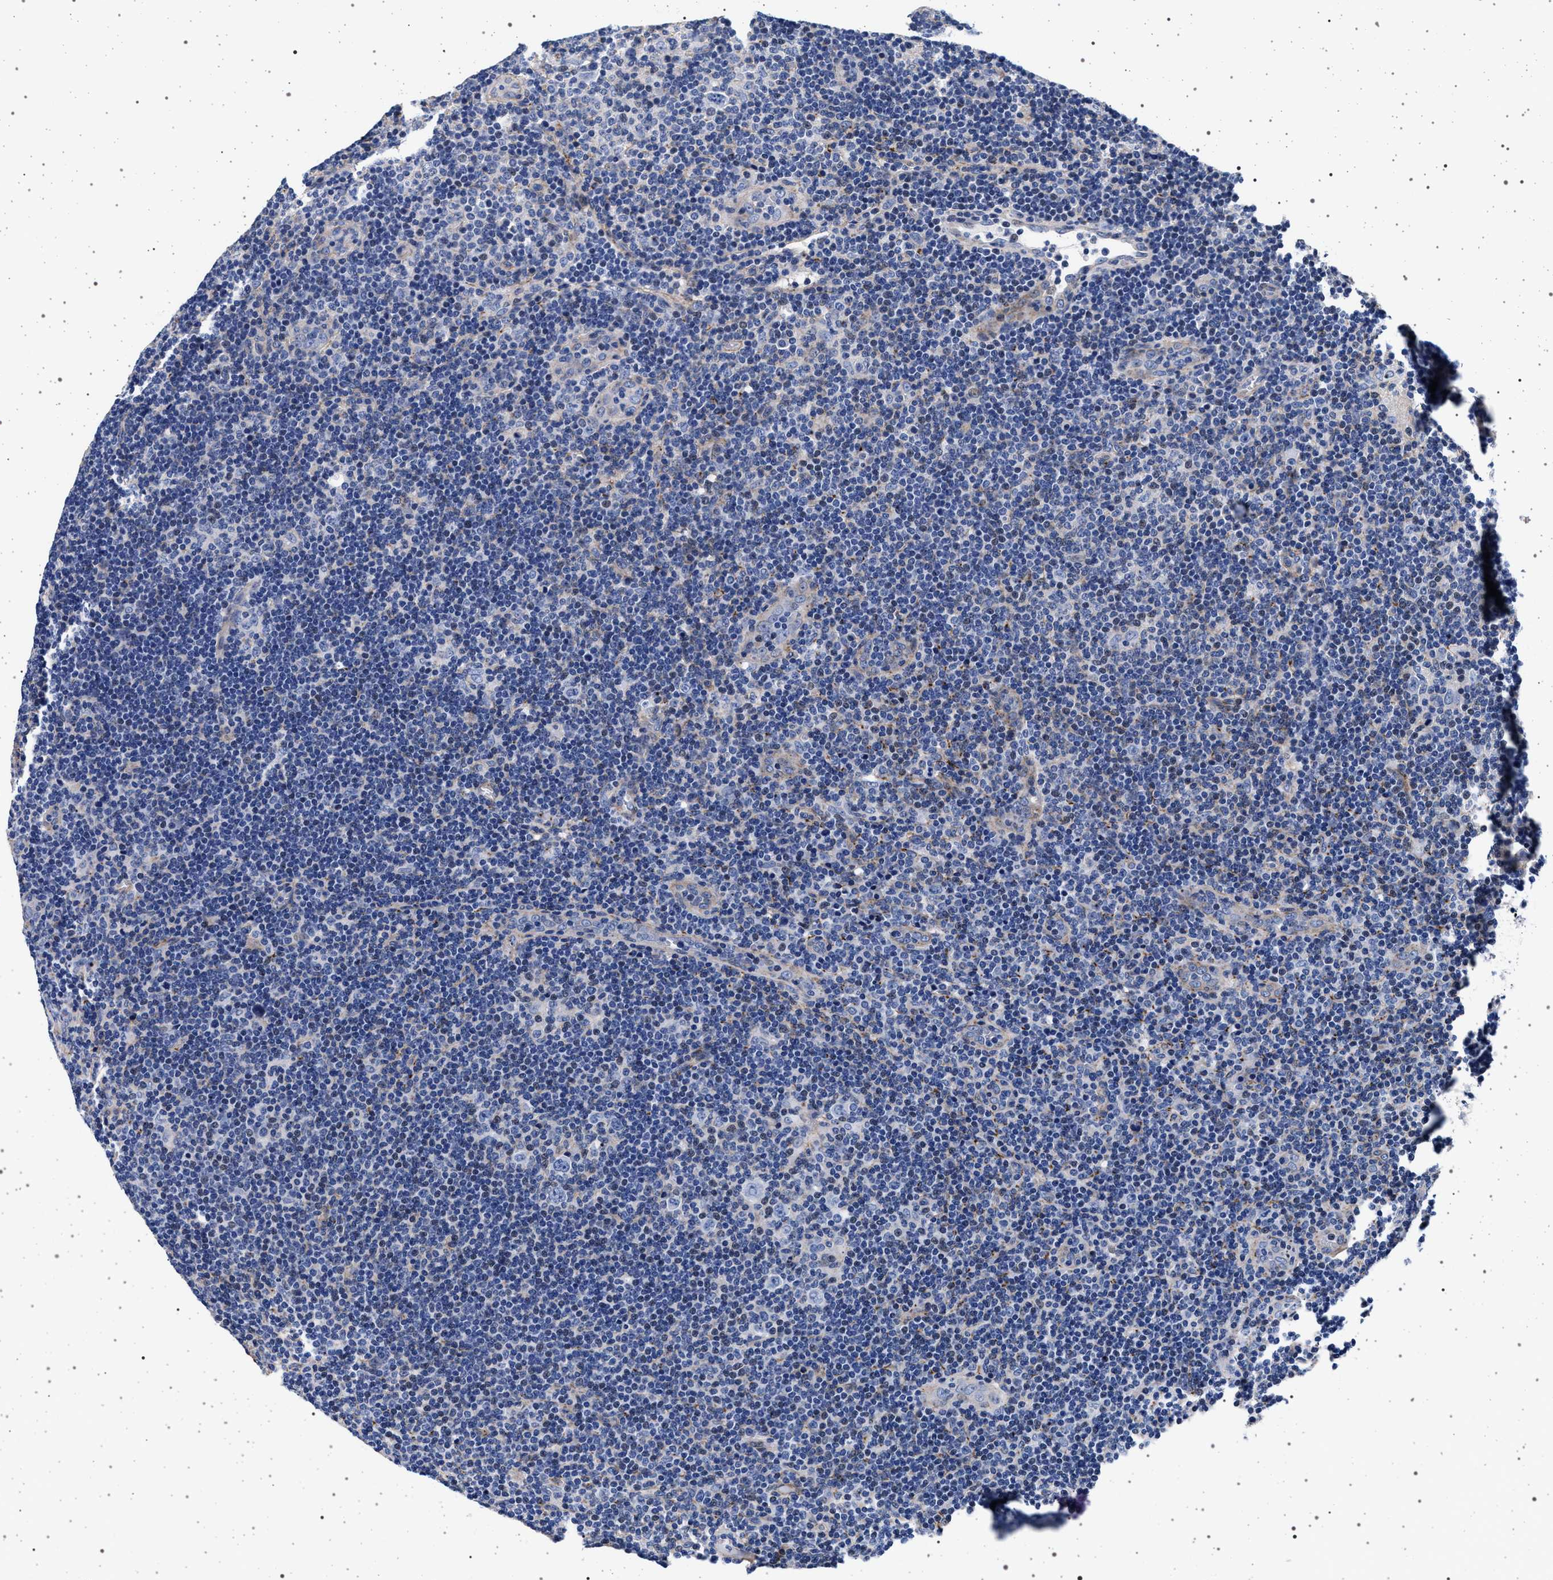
{"staining": {"intensity": "negative", "quantity": "none", "location": "none"}, "tissue": "lymphoma", "cell_type": "Tumor cells", "image_type": "cancer", "snomed": [{"axis": "morphology", "description": "Hodgkin's disease, NOS"}, {"axis": "topography", "description": "Lymph node"}], "caption": "The image reveals no significant staining in tumor cells of Hodgkin's disease. The staining was performed using DAB (3,3'-diaminobenzidine) to visualize the protein expression in brown, while the nuclei were stained in blue with hematoxylin (Magnification: 20x).", "gene": "SLC9A1", "patient": {"sex": "female", "age": 57}}